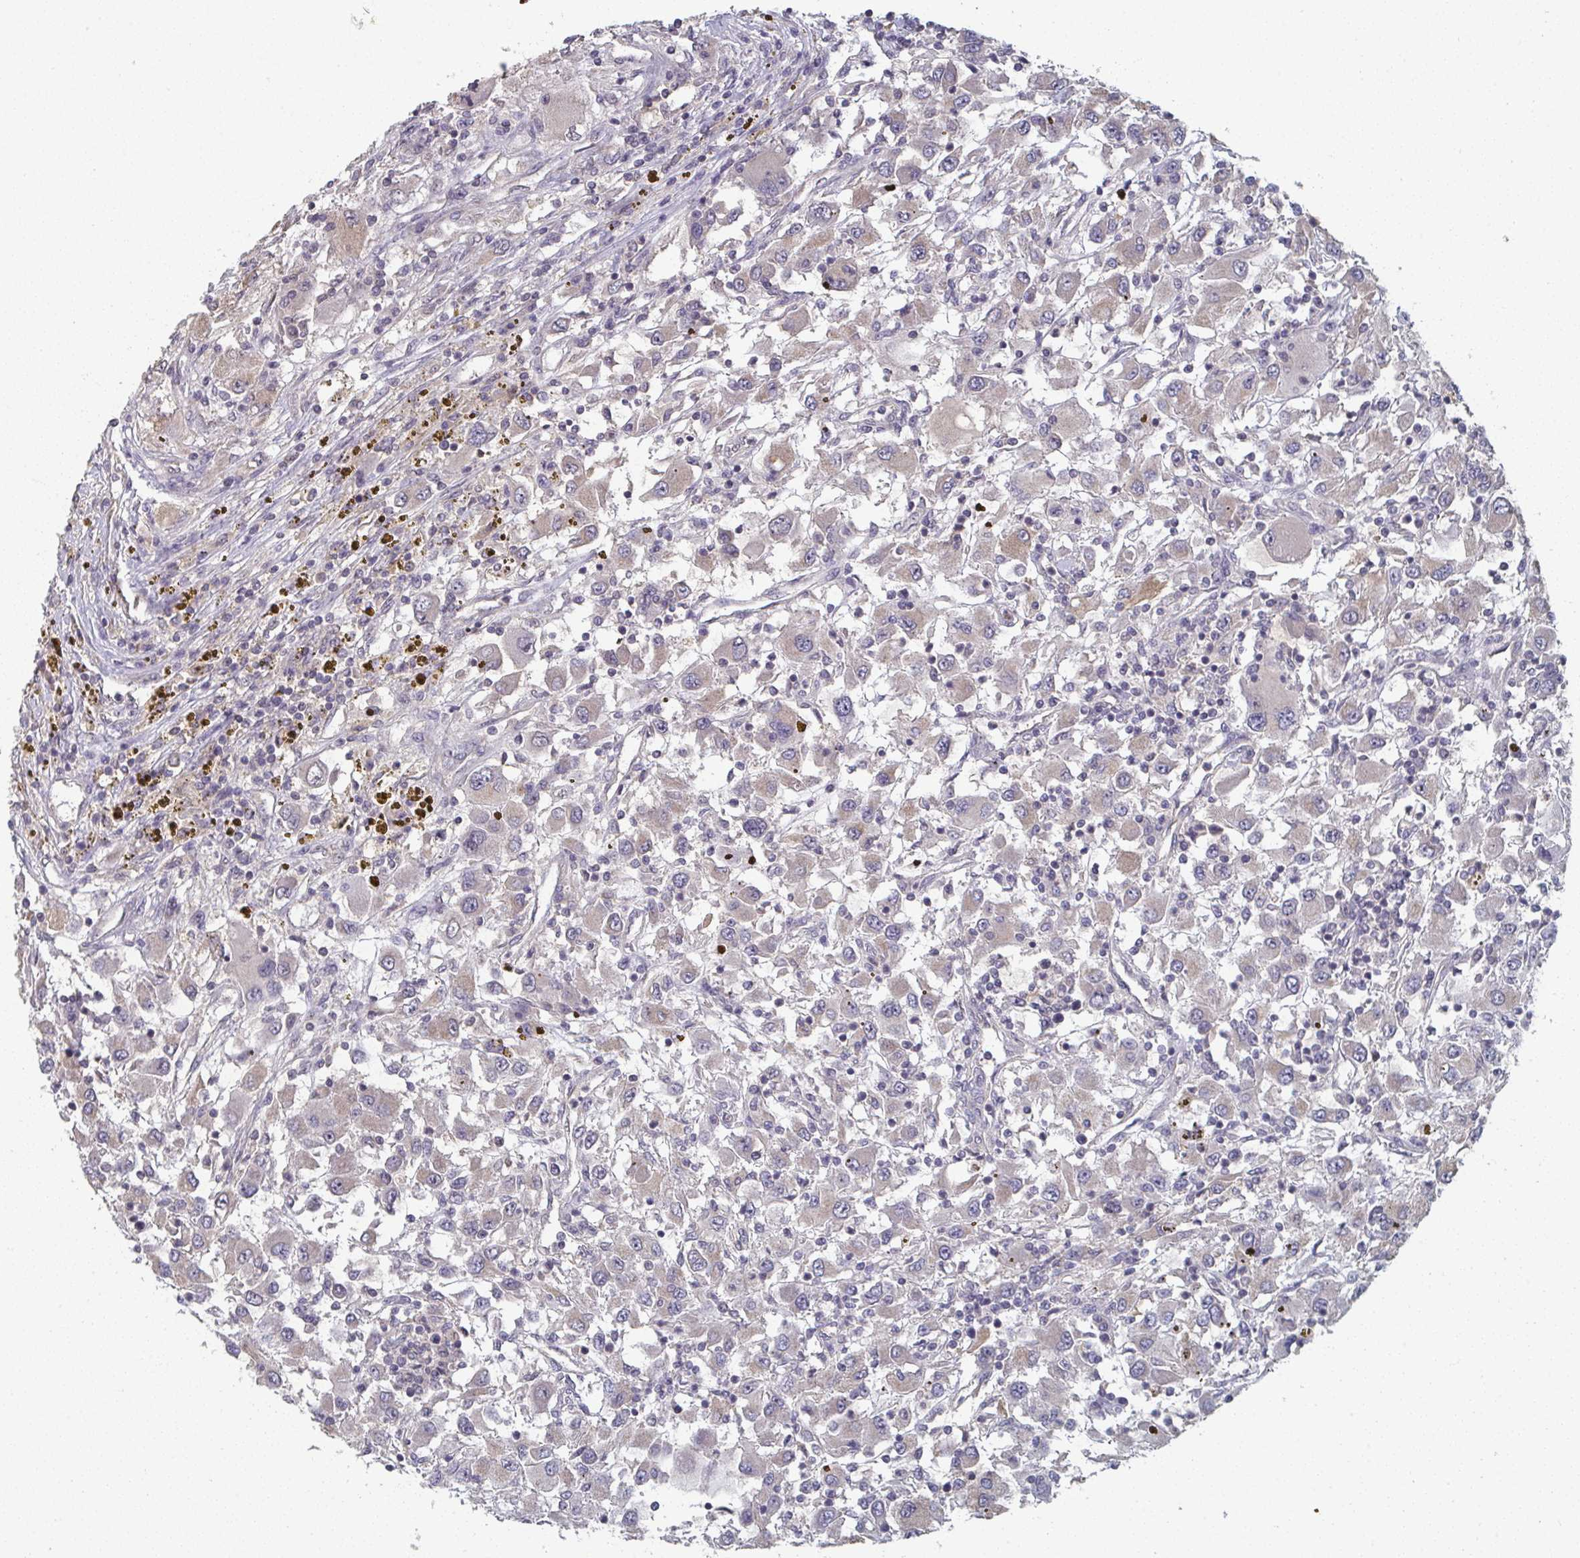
{"staining": {"intensity": "moderate", "quantity": "<25%", "location": "cytoplasmic/membranous"}, "tissue": "renal cancer", "cell_type": "Tumor cells", "image_type": "cancer", "snomed": [{"axis": "morphology", "description": "Adenocarcinoma, NOS"}, {"axis": "topography", "description": "Kidney"}], "caption": "Protein analysis of adenocarcinoma (renal) tissue reveals moderate cytoplasmic/membranous positivity in about <25% of tumor cells.", "gene": "LIX1", "patient": {"sex": "female", "age": 67}}